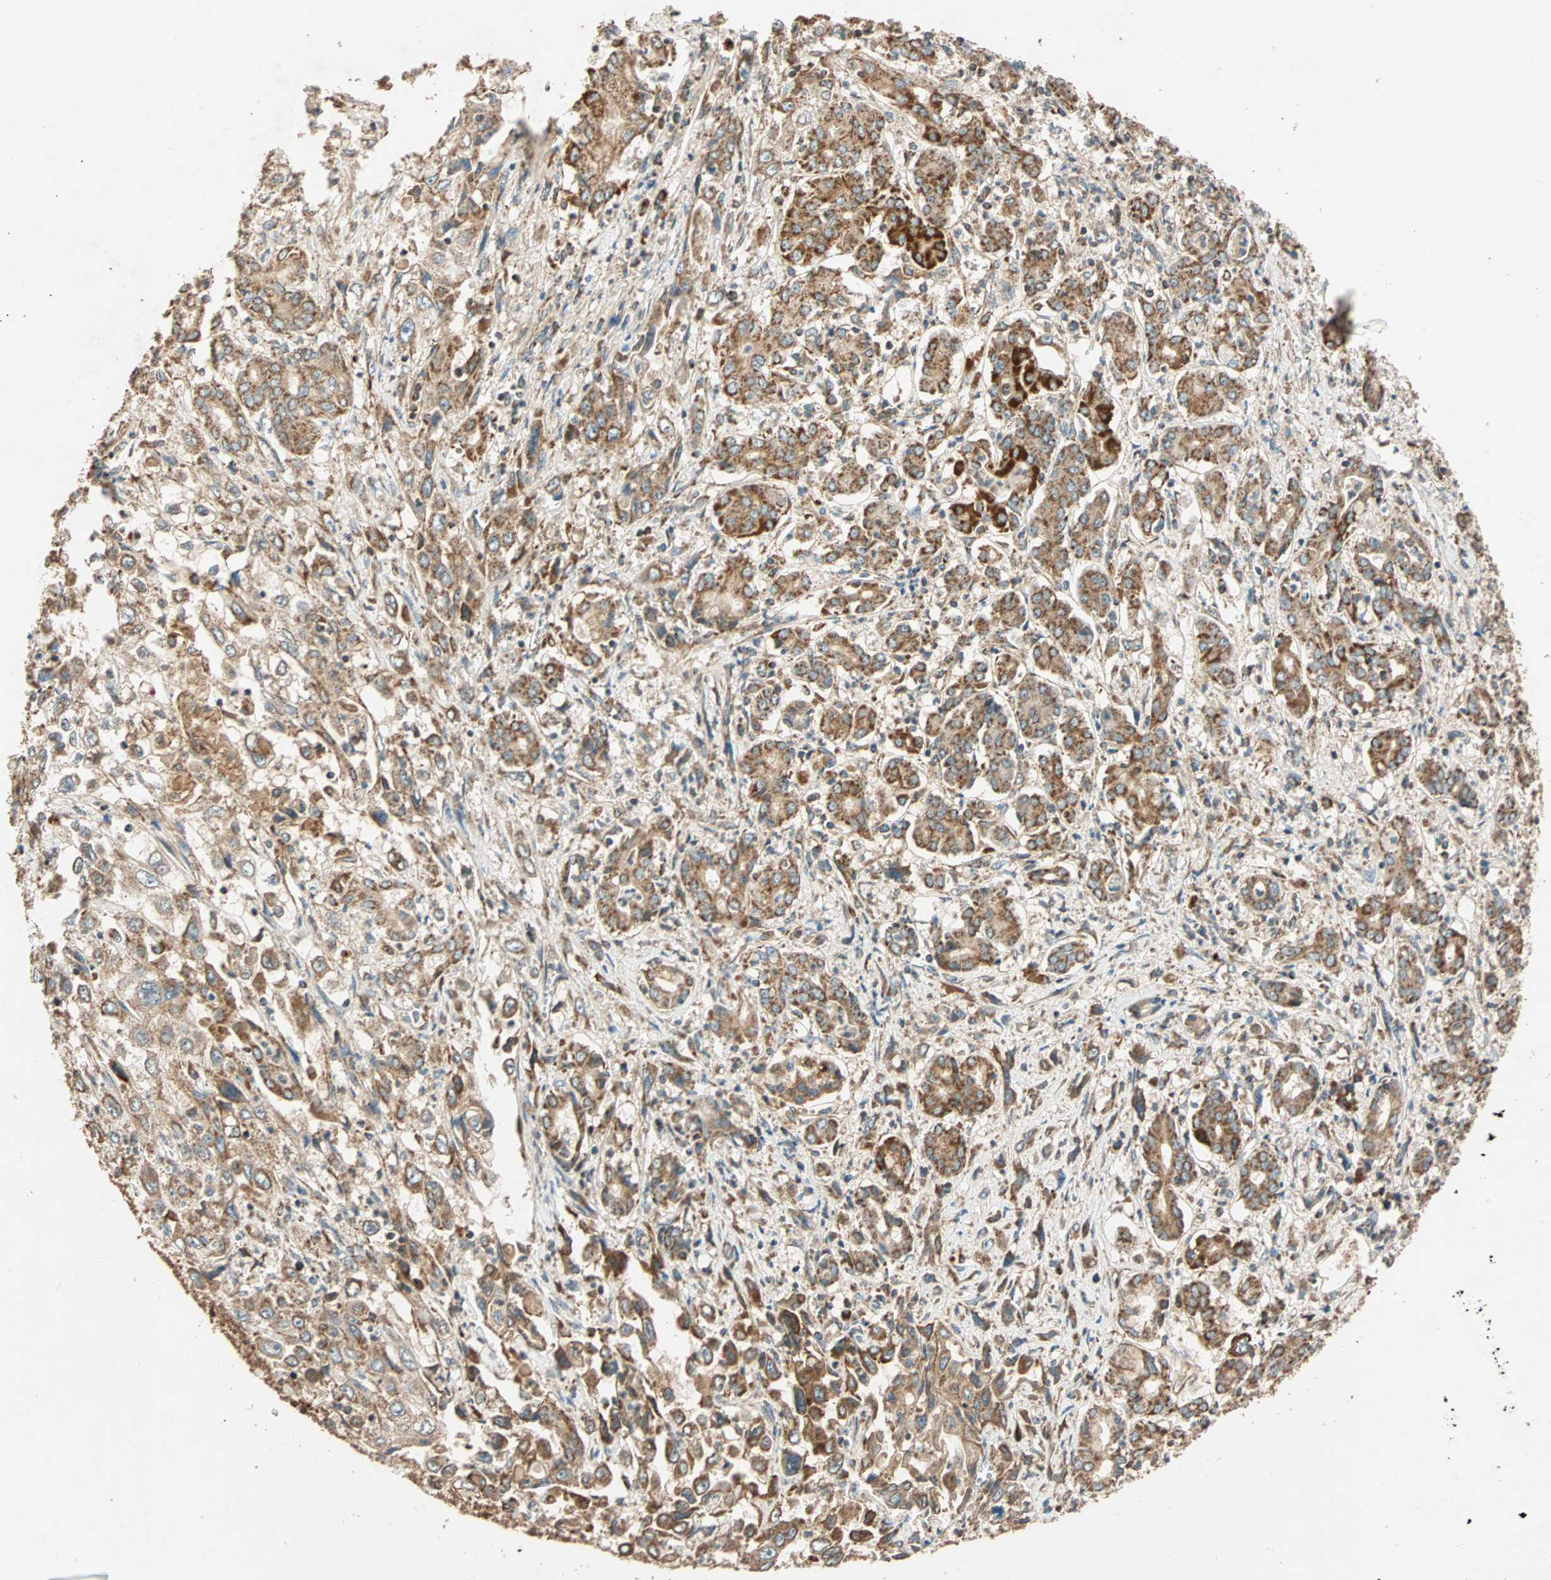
{"staining": {"intensity": "strong", "quantity": ">75%", "location": "cytoplasmic/membranous"}, "tissue": "pancreatic cancer", "cell_type": "Tumor cells", "image_type": "cancer", "snomed": [{"axis": "morphology", "description": "Adenocarcinoma, NOS"}, {"axis": "topography", "description": "Pancreas"}], "caption": "IHC of pancreatic cancer (adenocarcinoma) exhibits high levels of strong cytoplasmic/membranous positivity in approximately >75% of tumor cells. The staining was performed using DAB, with brown indicating positive protein expression. Nuclei are stained blue with hematoxylin.", "gene": "MAPK1", "patient": {"sex": "male", "age": 70}}